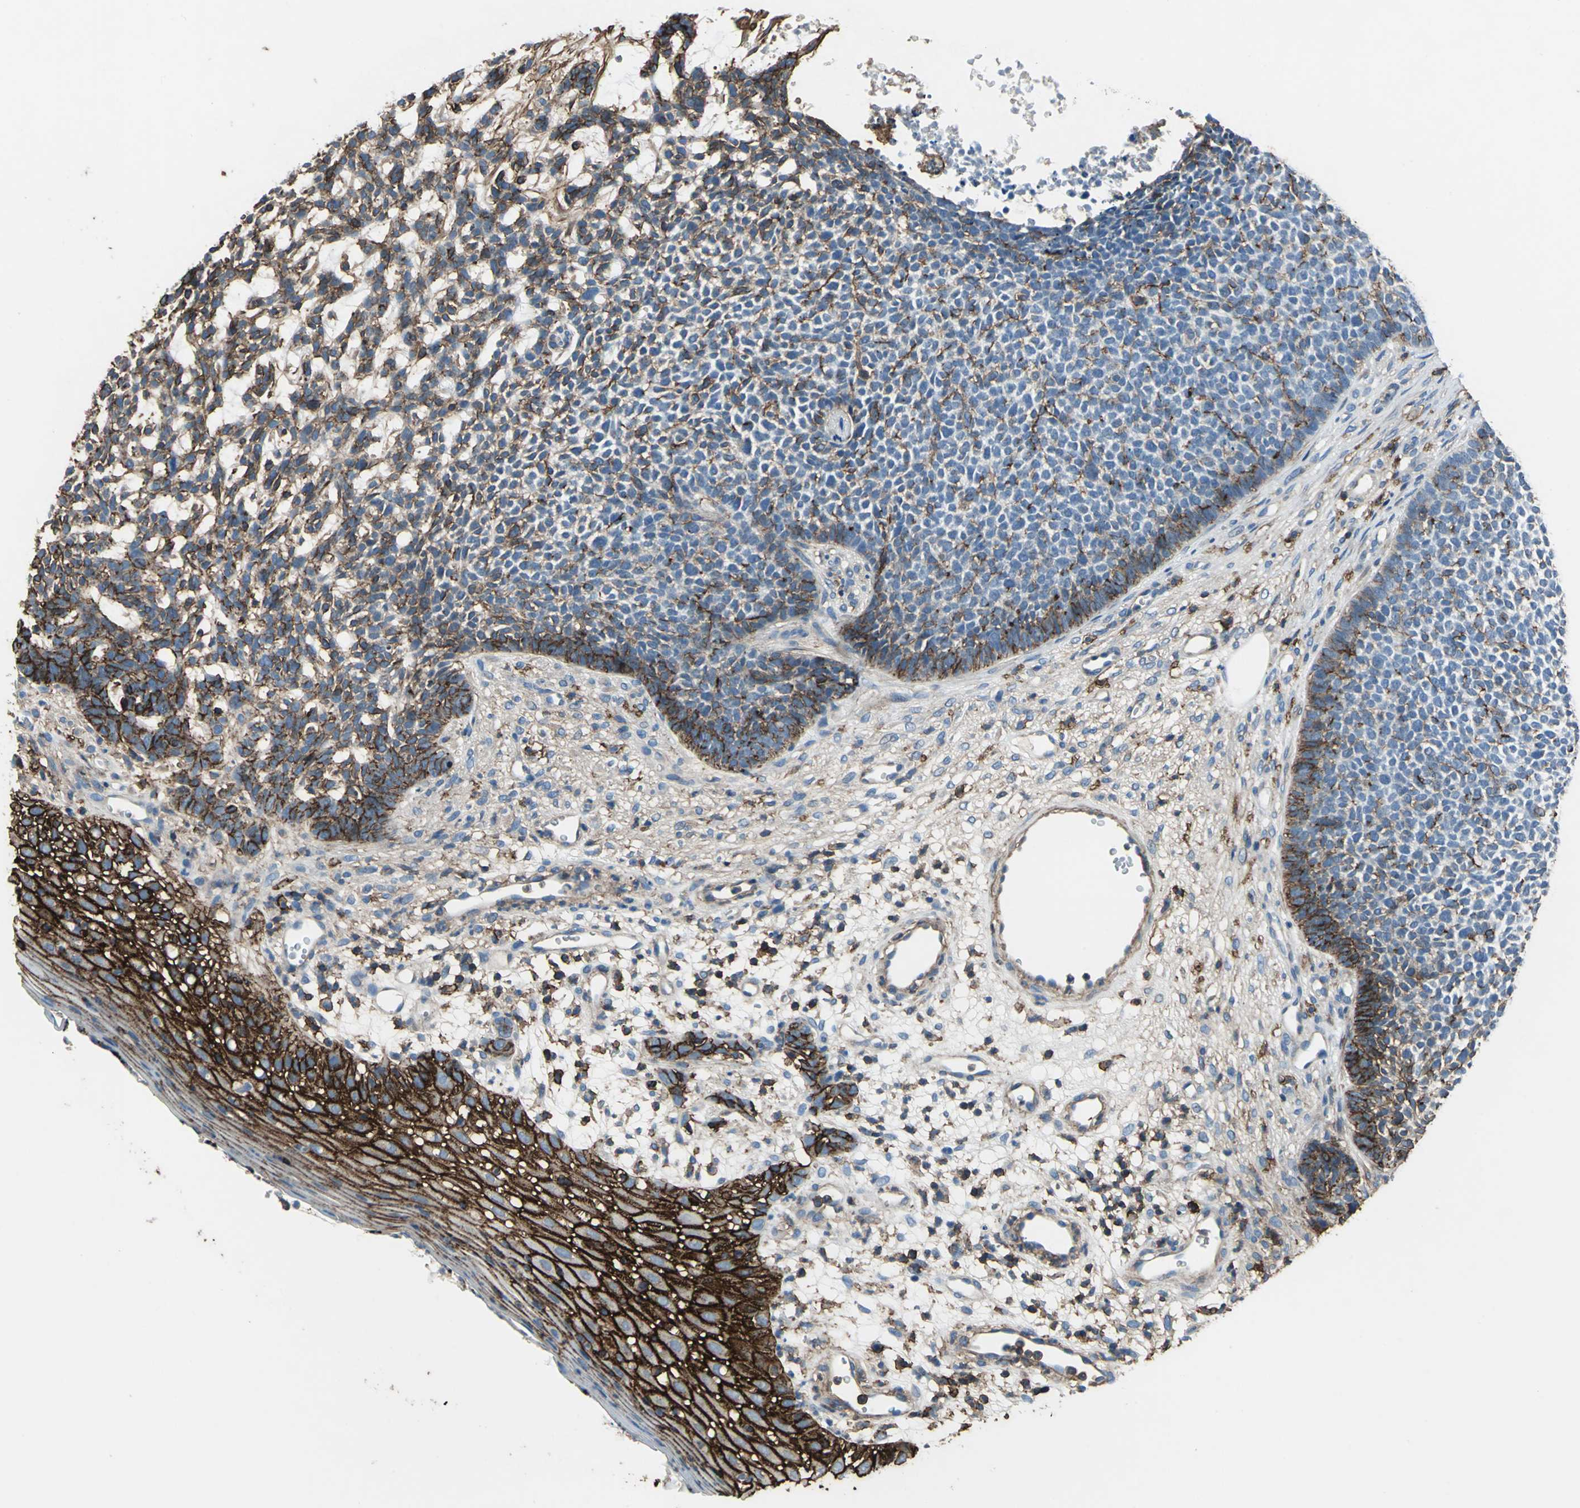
{"staining": {"intensity": "moderate", "quantity": ">75%", "location": "cytoplasmic/membranous"}, "tissue": "skin cancer", "cell_type": "Tumor cells", "image_type": "cancer", "snomed": [{"axis": "morphology", "description": "Basal cell carcinoma"}, {"axis": "topography", "description": "Skin"}], "caption": "A high-resolution photomicrograph shows immunohistochemistry staining of skin cancer (basal cell carcinoma), which displays moderate cytoplasmic/membranous expression in about >75% of tumor cells.", "gene": "CD44", "patient": {"sex": "female", "age": 84}}